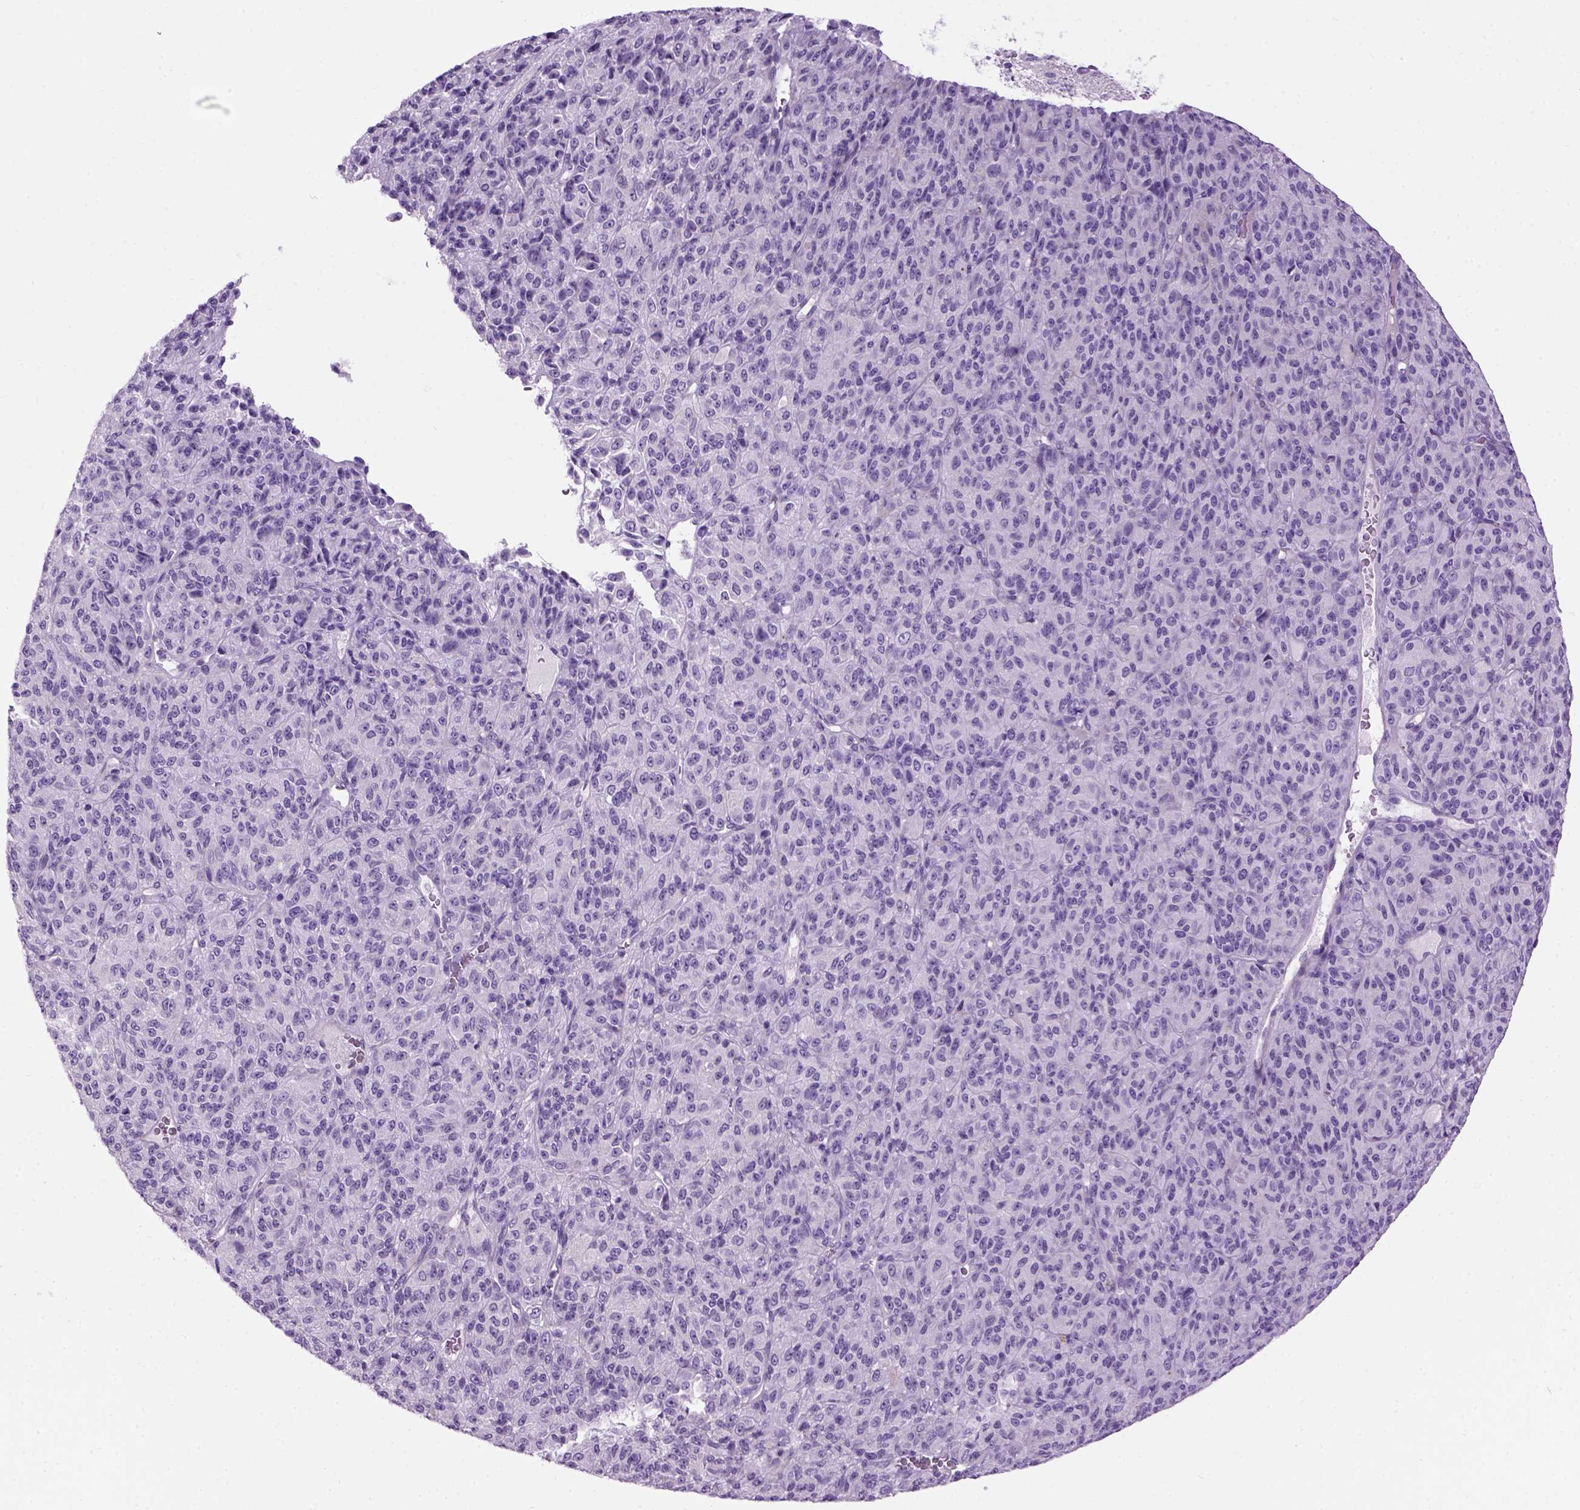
{"staining": {"intensity": "negative", "quantity": "none", "location": "none"}, "tissue": "melanoma", "cell_type": "Tumor cells", "image_type": "cancer", "snomed": [{"axis": "morphology", "description": "Malignant melanoma, Metastatic site"}, {"axis": "topography", "description": "Brain"}], "caption": "Tumor cells show no significant positivity in malignant melanoma (metastatic site).", "gene": "GABRB2", "patient": {"sex": "female", "age": 56}}